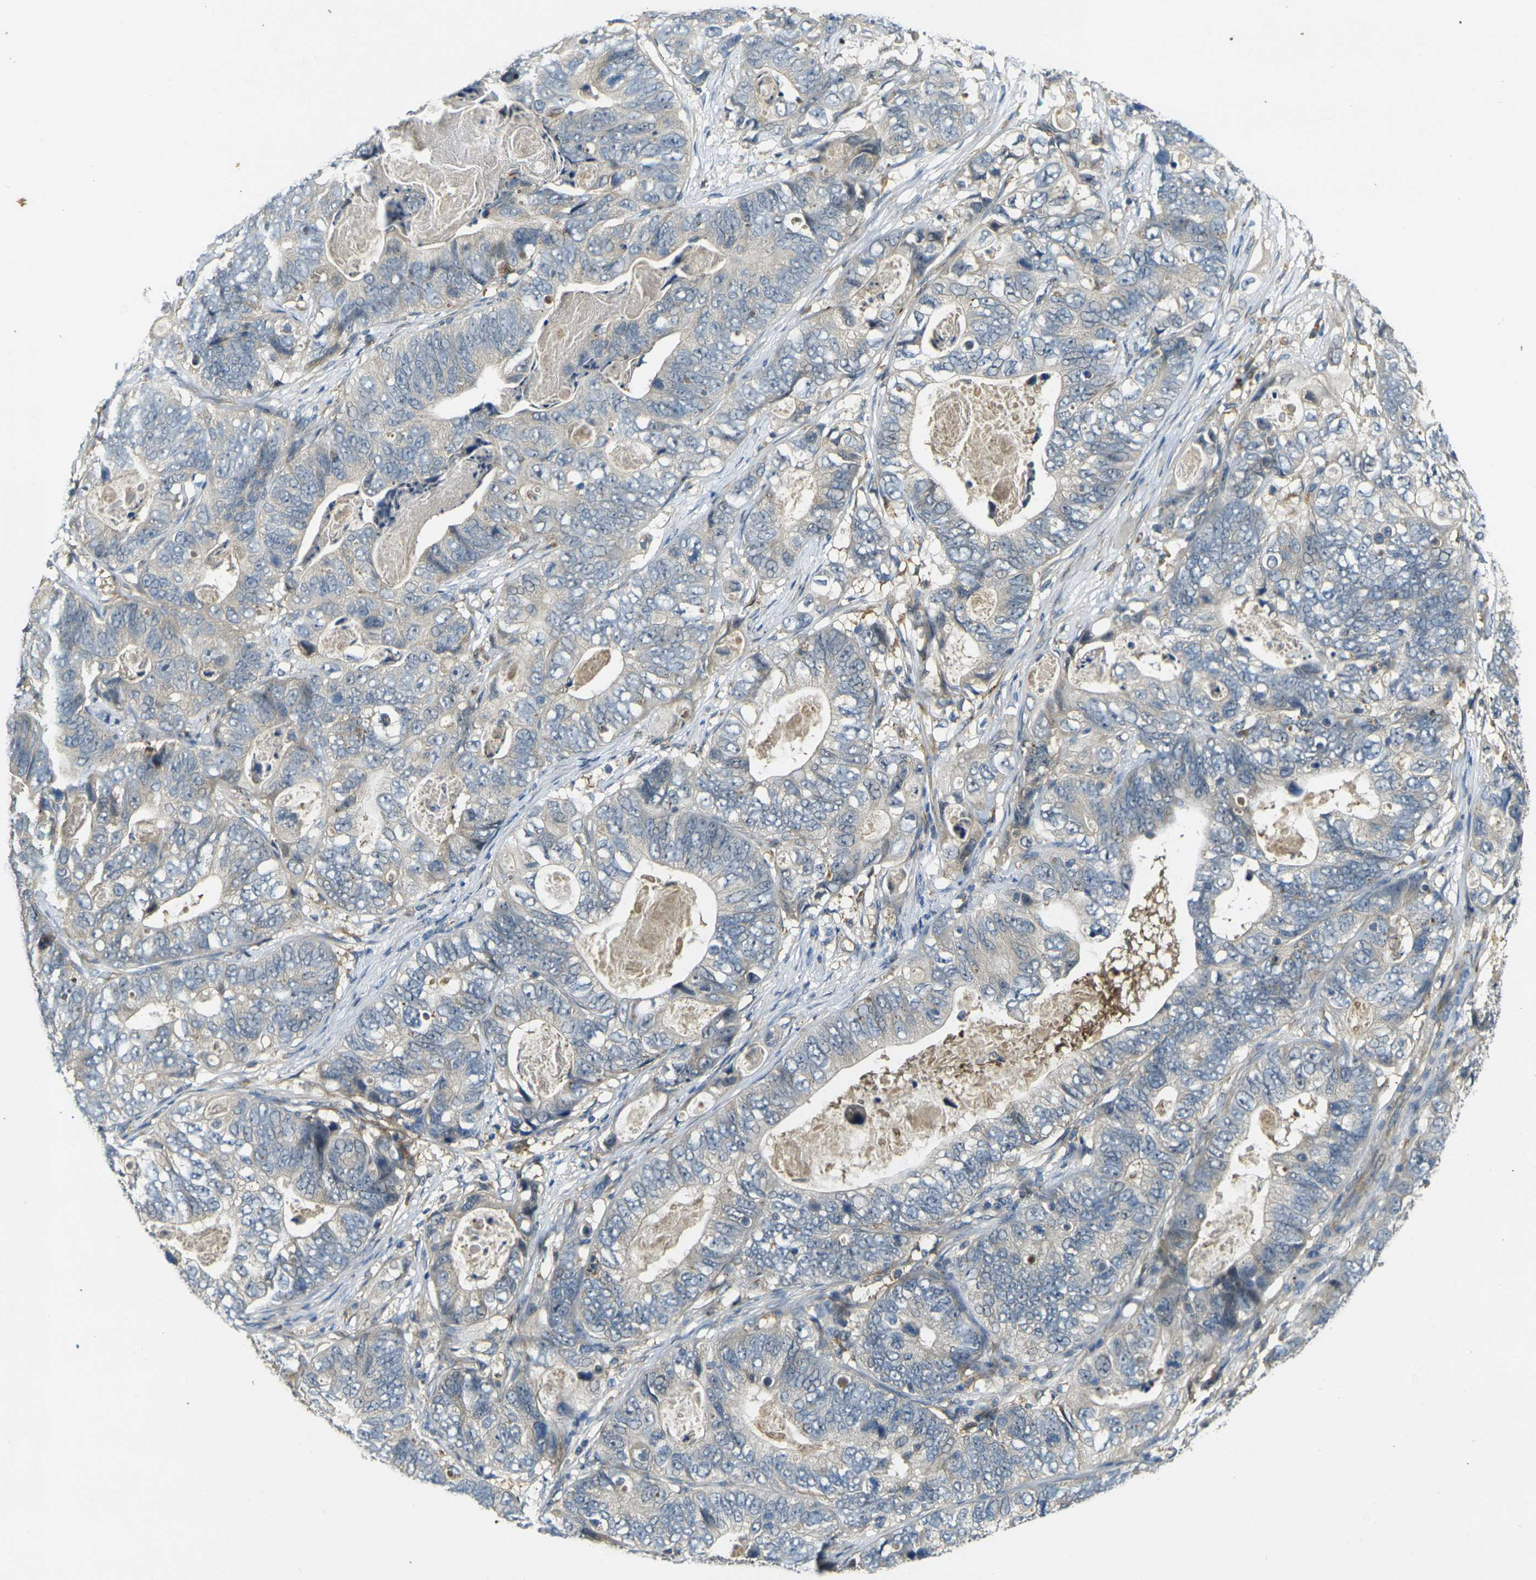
{"staining": {"intensity": "negative", "quantity": "none", "location": "none"}, "tissue": "stomach cancer", "cell_type": "Tumor cells", "image_type": "cancer", "snomed": [{"axis": "morphology", "description": "Adenocarcinoma, NOS"}, {"axis": "topography", "description": "Stomach"}], "caption": "High power microscopy micrograph of an immunohistochemistry (IHC) image of adenocarcinoma (stomach), revealing no significant expression in tumor cells. (DAB immunohistochemistry (IHC) with hematoxylin counter stain).", "gene": "PIGL", "patient": {"sex": "female", "age": 89}}